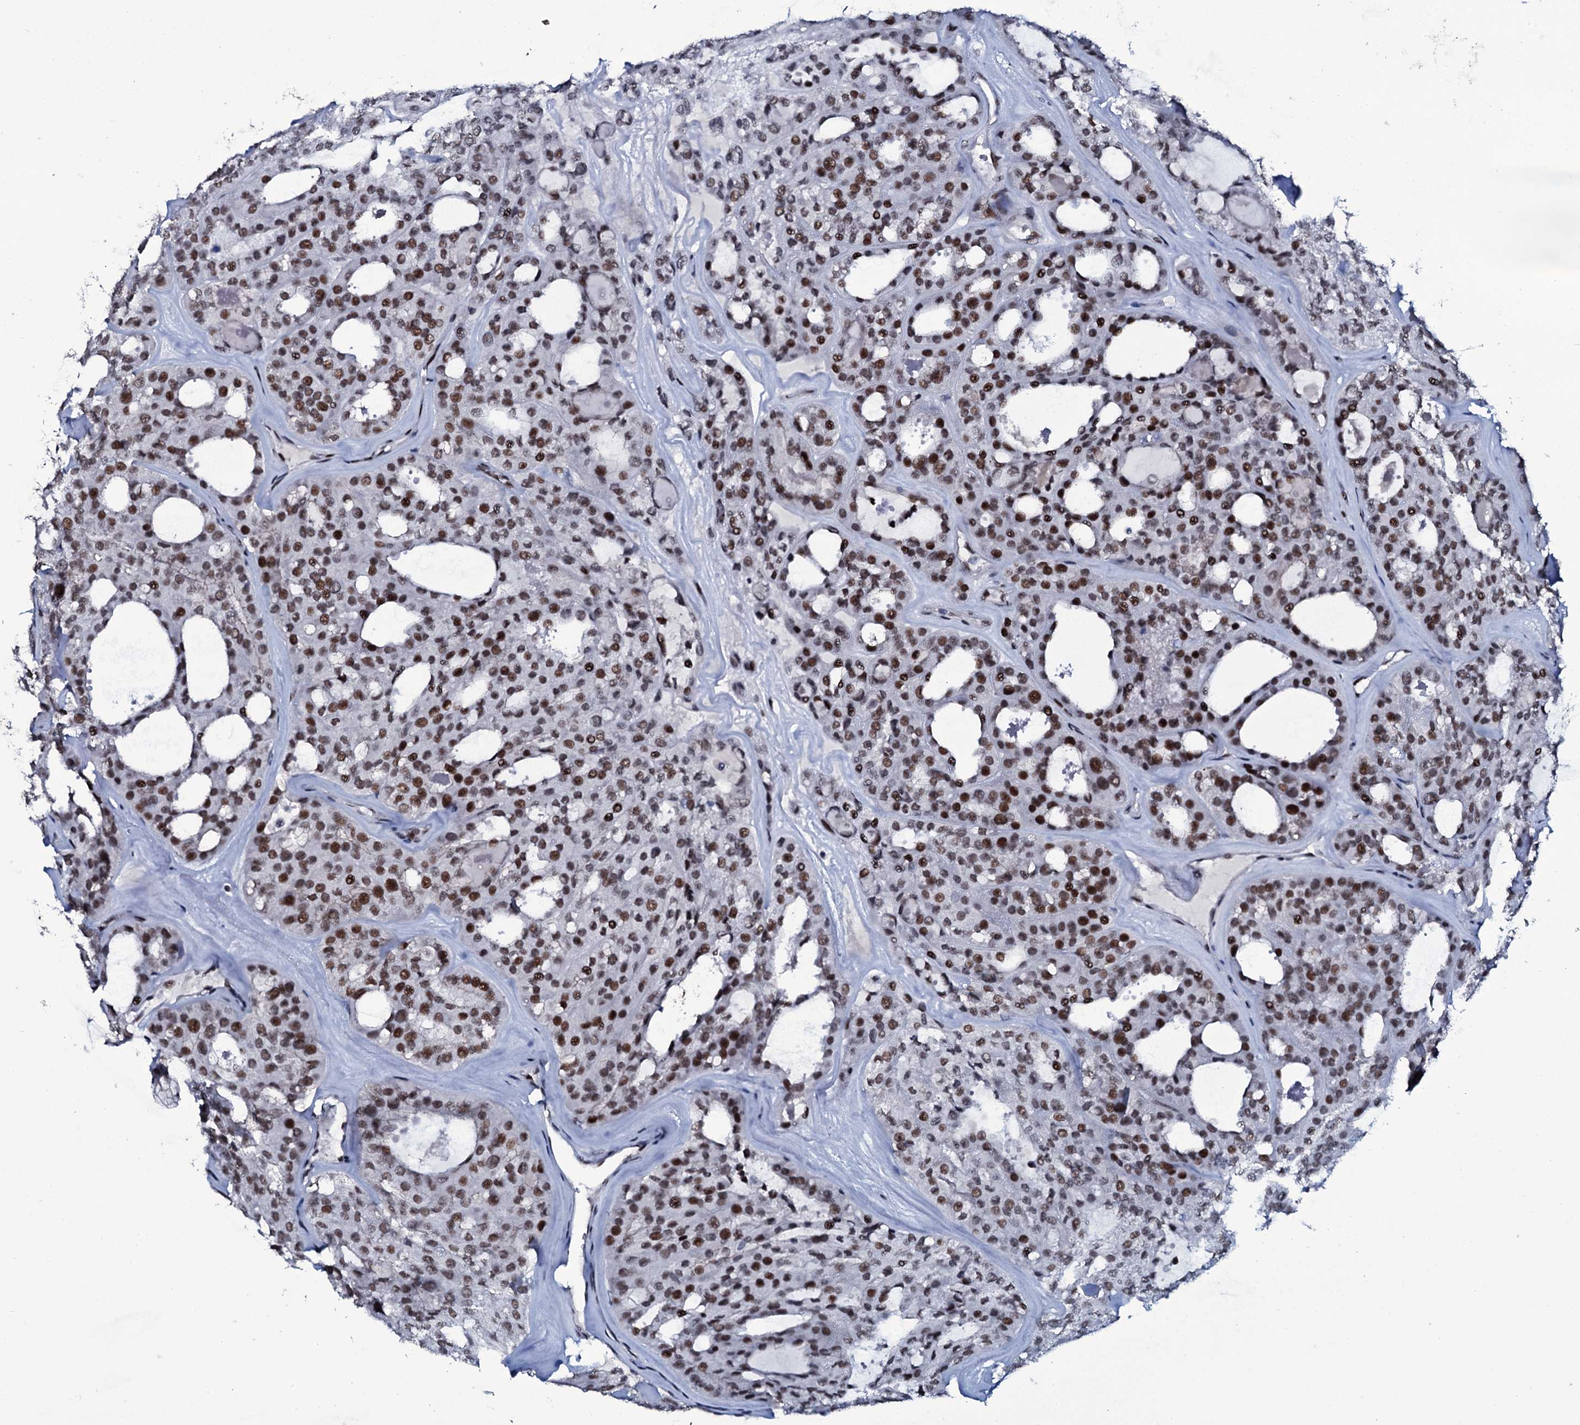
{"staining": {"intensity": "moderate", "quantity": ">75%", "location": "nuclear"}, "tissue": "thyroid cancer", "cell_type": "Tumor cells", "image_type": "cancer", "snomed": [{"axis": "morphology", "description": "Follicular adenoma carcinoma, NOS"}, {"axis": "topography", "description": "Thyroid gland"}], "caption": "Human thyroid cancer stained with a protein marker reveals moderate staining in tumor cells.", "gene": "ZMIZ2", "patient": {"sex": "male", "age": 75}}